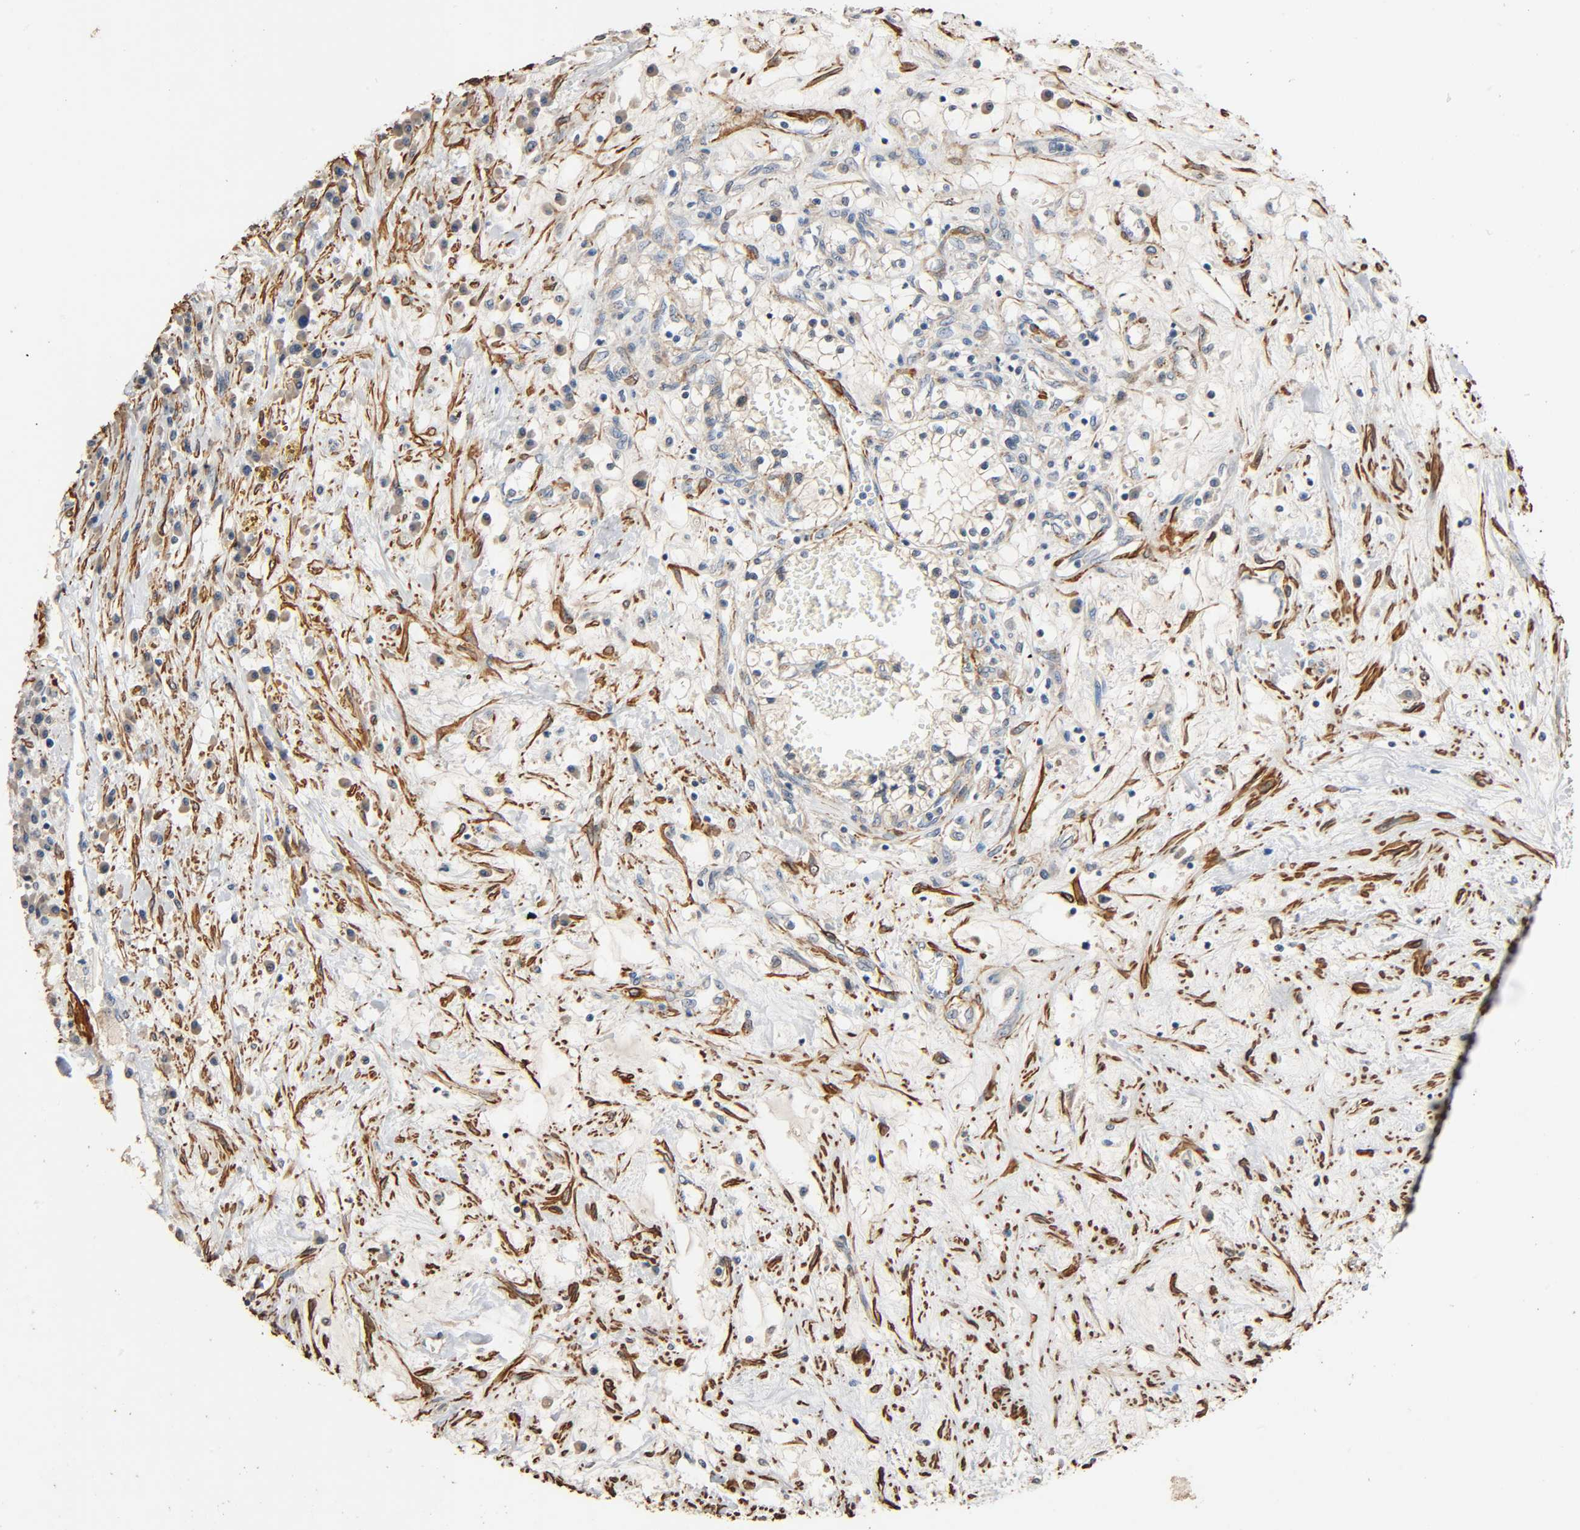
{"staining": {"intensity": "weak", "quantity": ">75%", "location": "cytoplasmic/membranous"}, "tissue": "renal cancer", "cell_type": "Tumor cells", "image_type": "cancer", "snomed": [{"axis": "morphology", "description": "Adenocarcinoma, NOS"}, {"axis": "topography", "description": "Kidney"}], "caption": "Protein analysis of adenocarcinoma (renal) tissue shows weak cytoplasmic/membranous positivity in about >75% of tumor cells.", "gene": "GSTA3", "patient": {"sex": "male", "age": 68}}